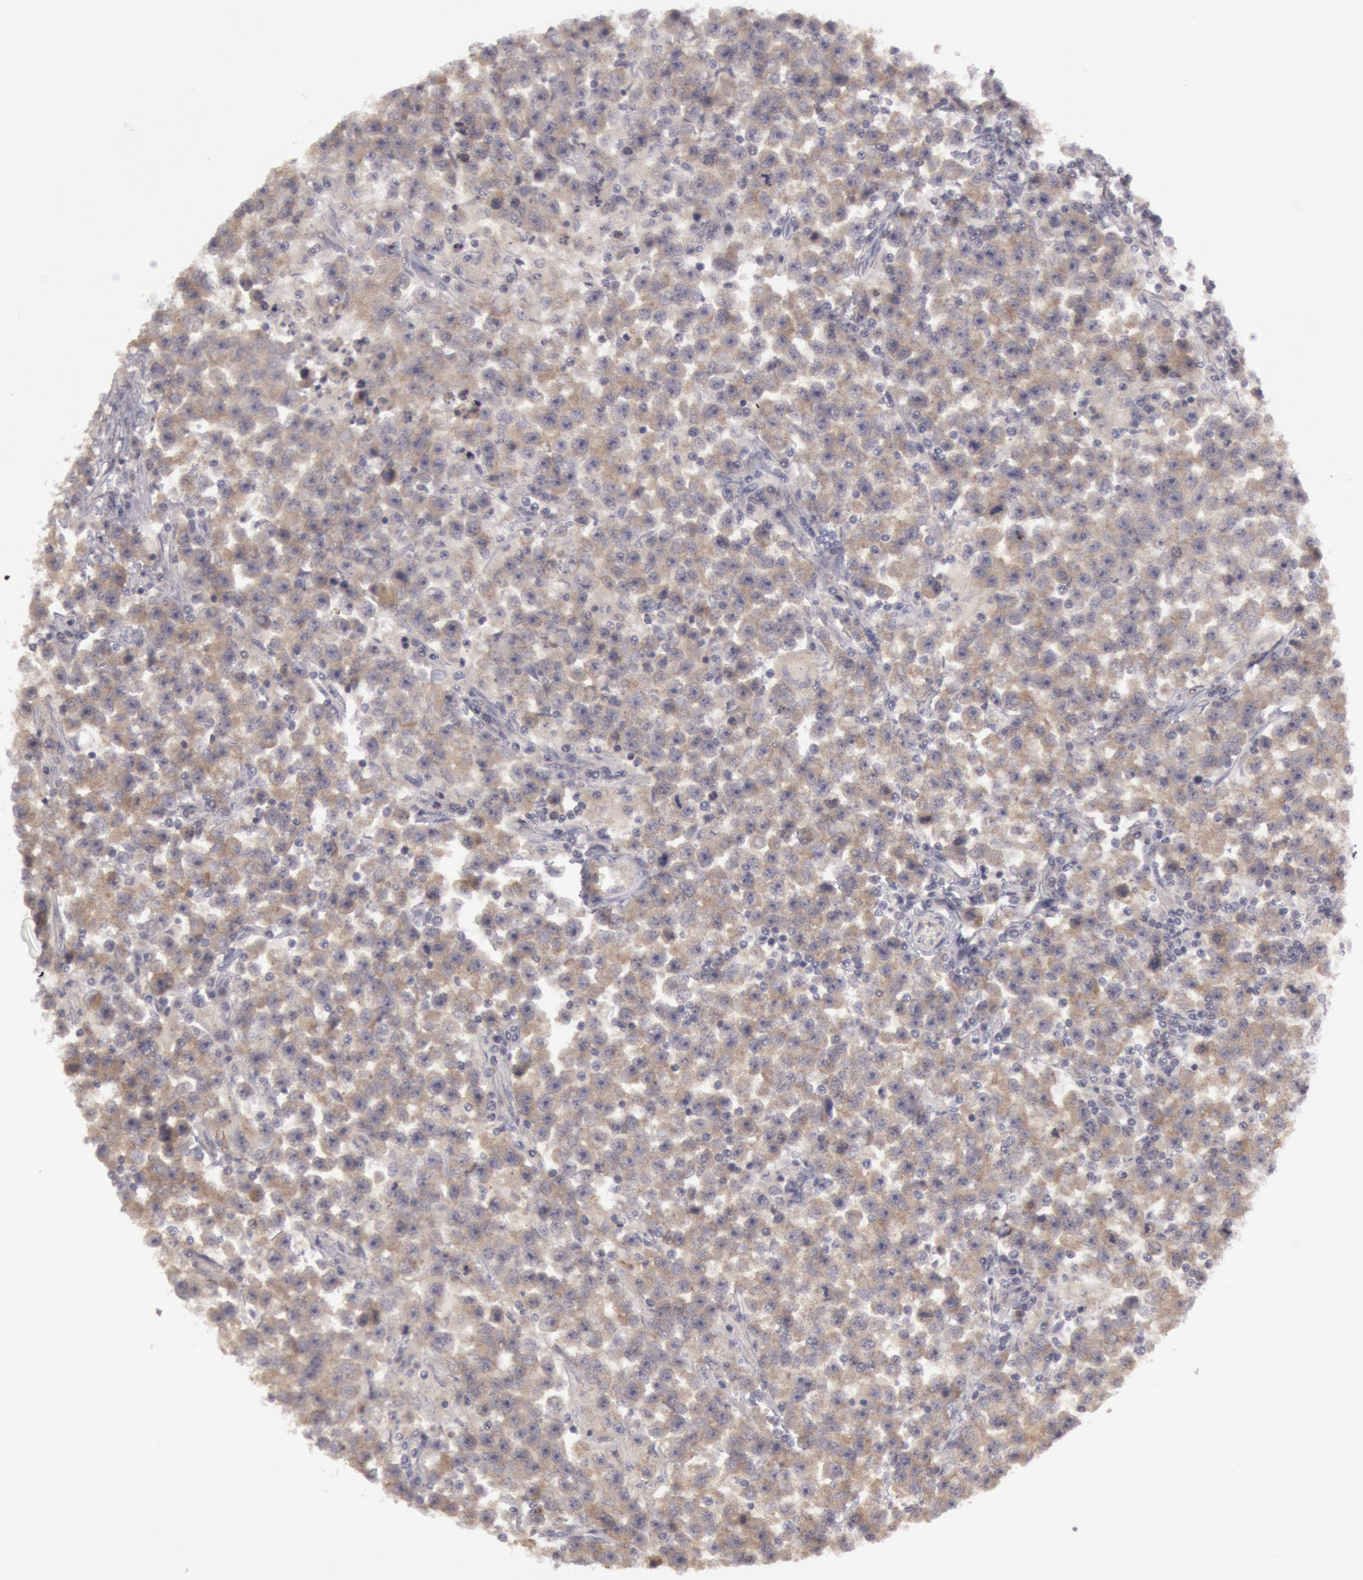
{"staining": {"intensity": "moderate", "quantity": ">75%", "location": "cytoplasmic/membranous"}, "tissue": "testis cancer", "cell_type": "Tumor cells", "image_type": "cancer", "snomed": [{"axis": "morphology", "description": "Seminoma, NOS"}, {"axis": "topography", "description": "Testis"}], "caption": "Approximately >75% of tumor cells in testis cancer show moderate cytoplasmic/membranous protein expression as visualized by brown immunohistochemical staining.", "gene": "JOSD1", "patient": {"sex": "male", "age": 33}}